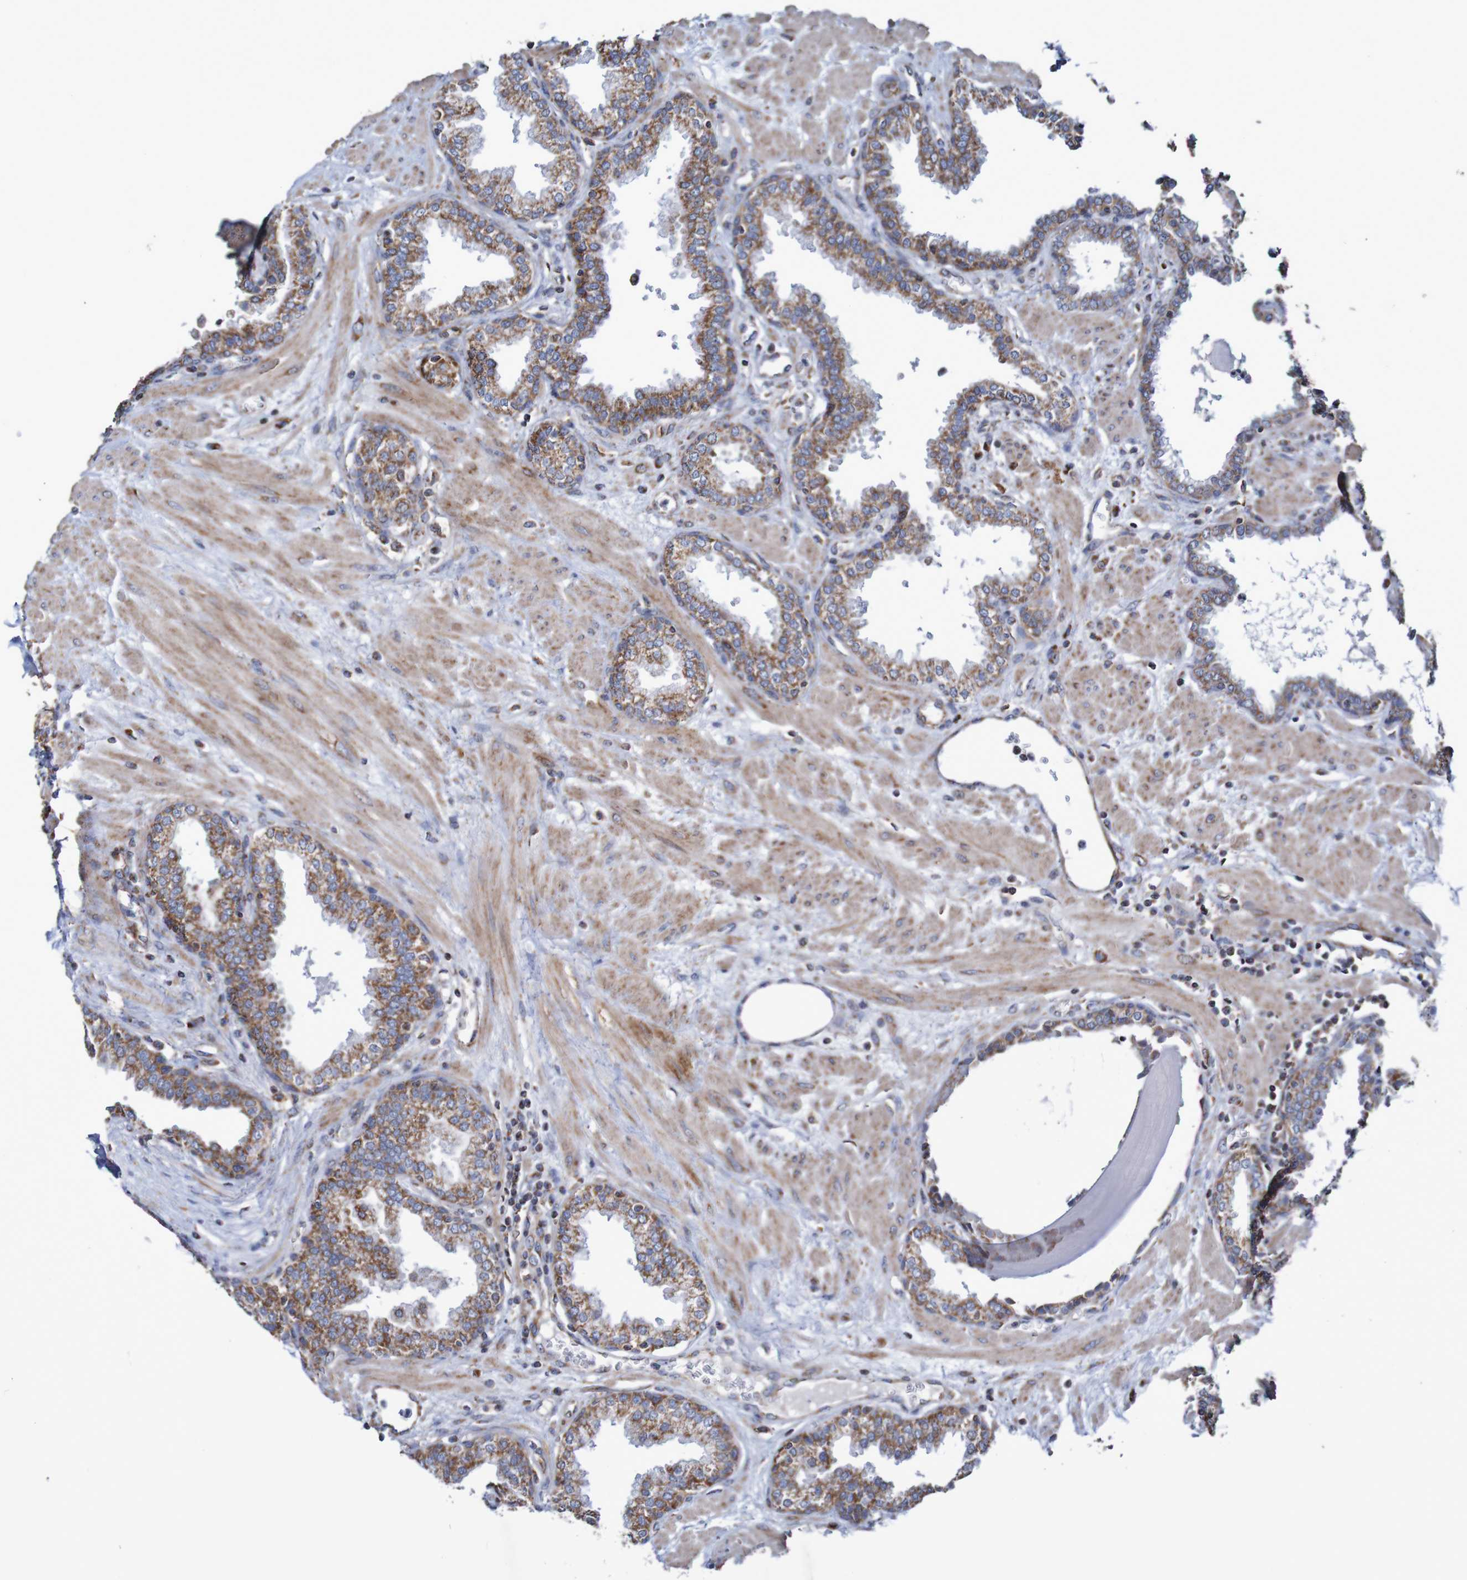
{"staining": {"intensity": "moderate", "quantity": ">75%", "location": "cytoplasmic/membranous"}, "tissue": "prostate", "cell_type": "Glandular cells", "image_type": "normal", "snomed": [{"axis": "morphology", "description": "Normal tissue, NOS"}, {"axis": "topography", "description": "Prostate"}], "caption": "Immunohistochemistry (DAB) staining of unremarkable human prostate shows moderate cytoplasmic/membranous protein expression in approximately >75% of glandular cells.", "gene": "MMEL1", "patient": {"sex": "male", "age": 51}}